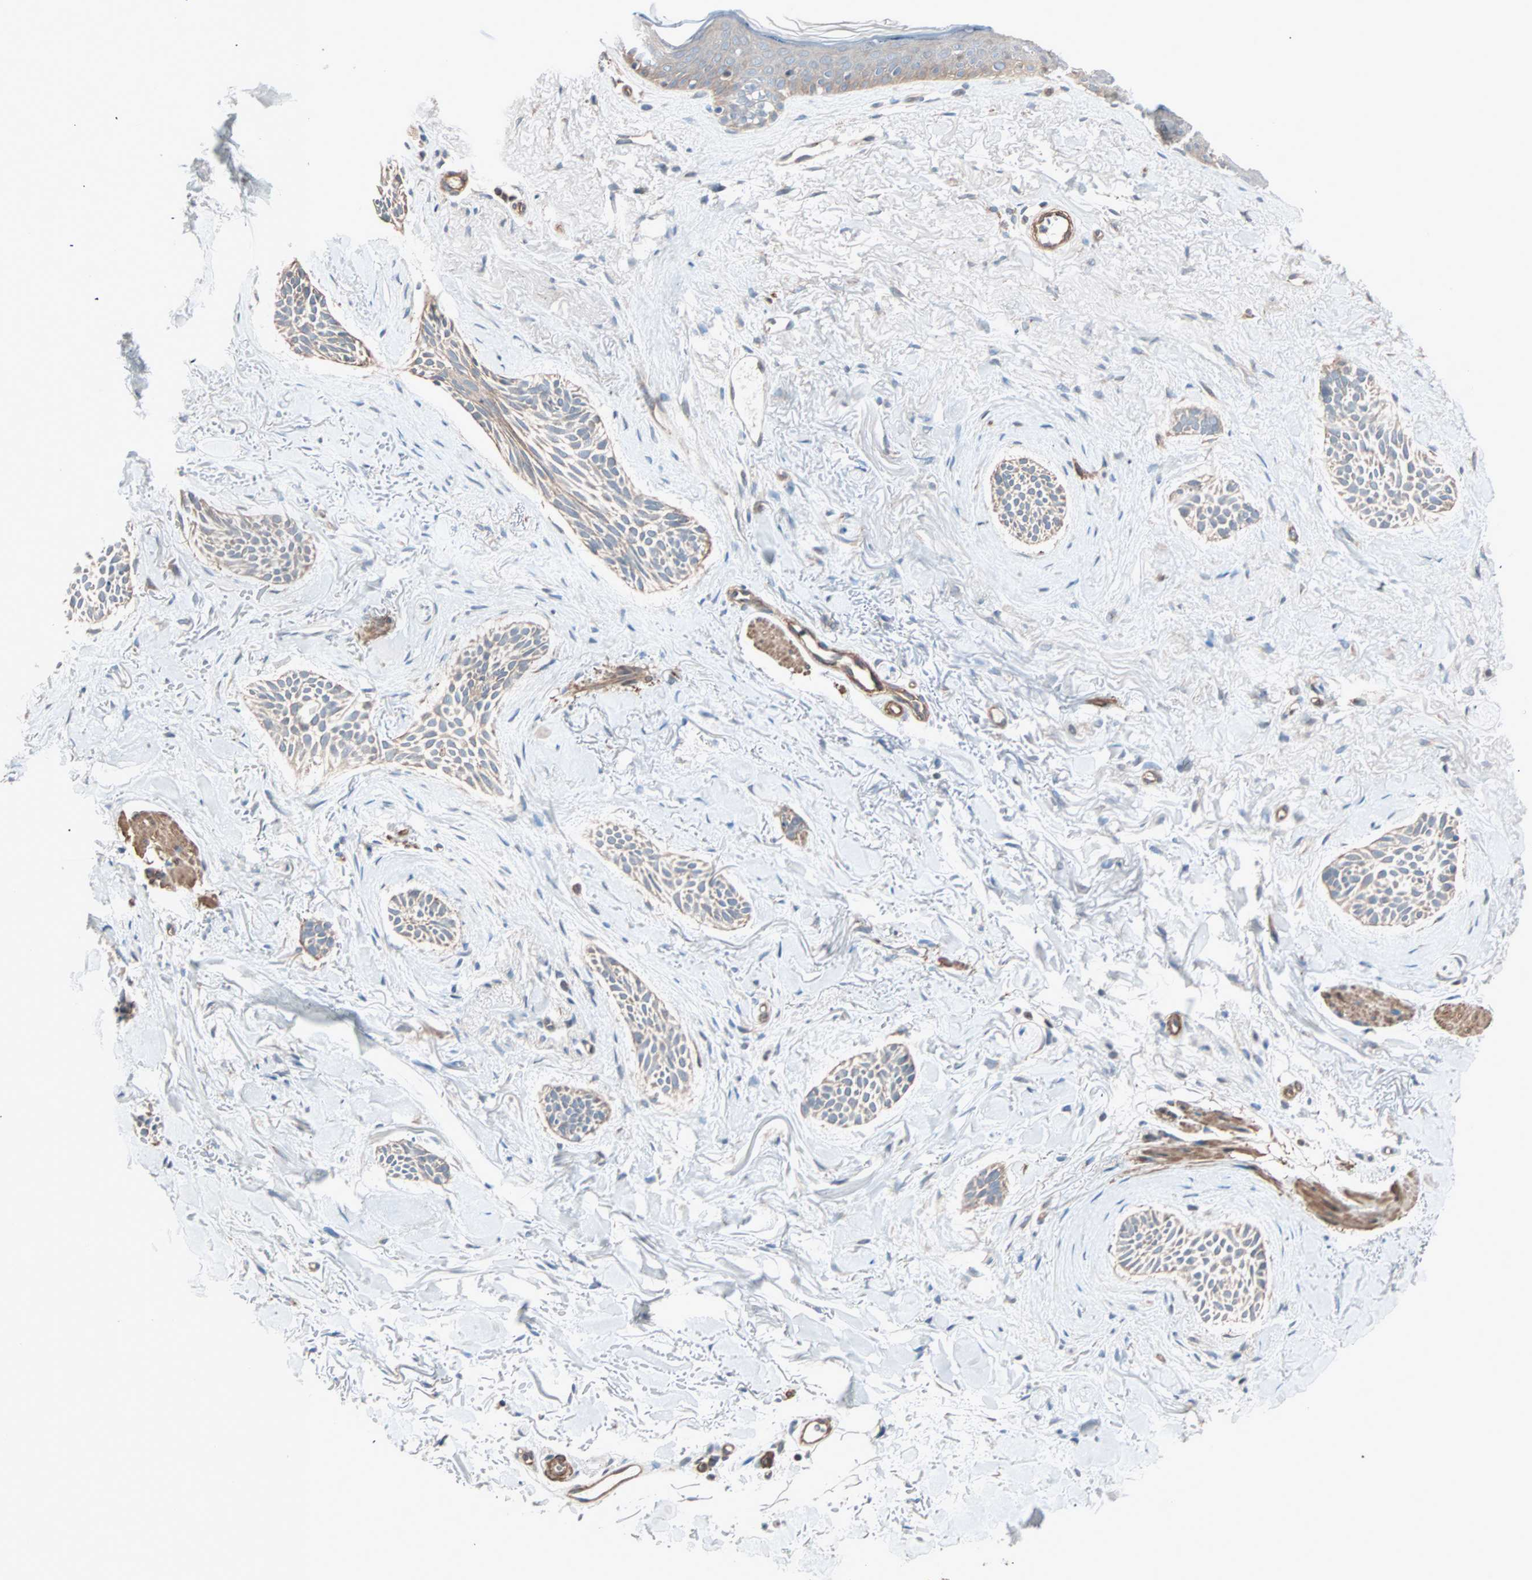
{"staining": {"intensity": "weak", "quantity": ">75%", "location": "cytoplasmic/membranous"}, "tissue": "skin cancer", "cell_type": "Tumor cells", "image_type": "cancer", "snomed": [{"axis": "morphology", "description": "Normal tissue, NOS"}, {"axis": "morphology", "description": "Basal cell carcinoma"}, {"axis": "topography", "description": "Skin"}], "caption": "Human skin cancer stained with a brown dye reveals weak cytoplasmic/membranous positive positivity in about >75% of tumor cells.", "gene": "ALG5", "patient": {"sex": "female", "age": 84}}